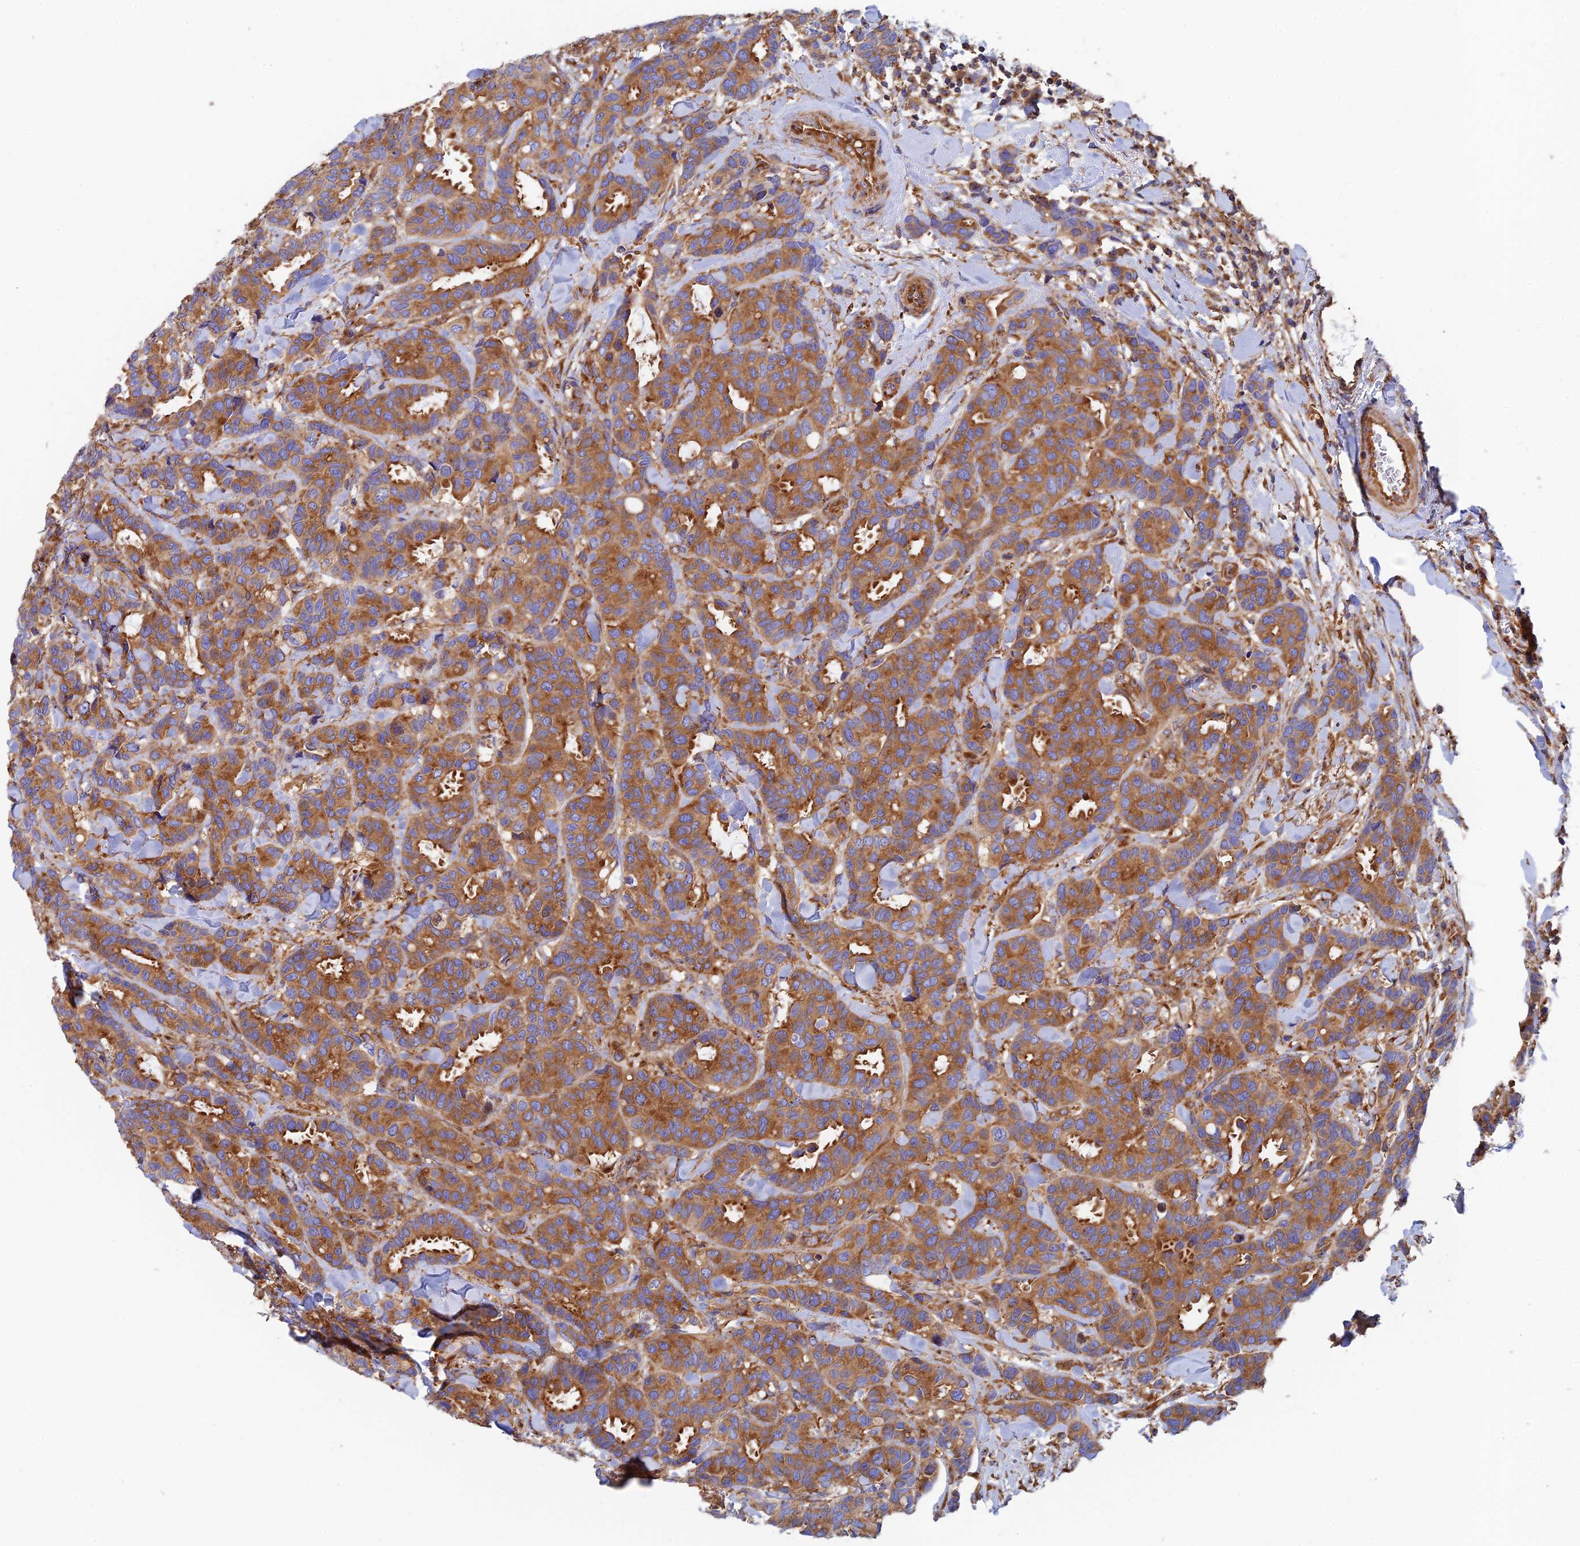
{"staining": {"intensity": "moderate", "quantity": ">75%", "location": "cytoplasmic/membranous"}, "tissue": "breast cancer", "cell_type": "Tumor cells", "image_type": "cancer", "snomed": [{"axis": "morphology", "description": "Normal tissue, NOS"}, {"axis": "morphology", "description": "Duct carcinoma"}, {"axis": "topography", "description": "Breast"}], "caption": "IHC image of neoplastic tissue: human breast cancer (invasive ductal carcinoma) stained using immunohistochemistry (IHC) displays medium levels of moderate protein expression localized specifically in the cytoplasmic/membranous of tumor cells, appearing as a cytoplasmic/membranous brown color.", "gene": "DCTN2", "patient": {"sex": "female", "age": 87}}